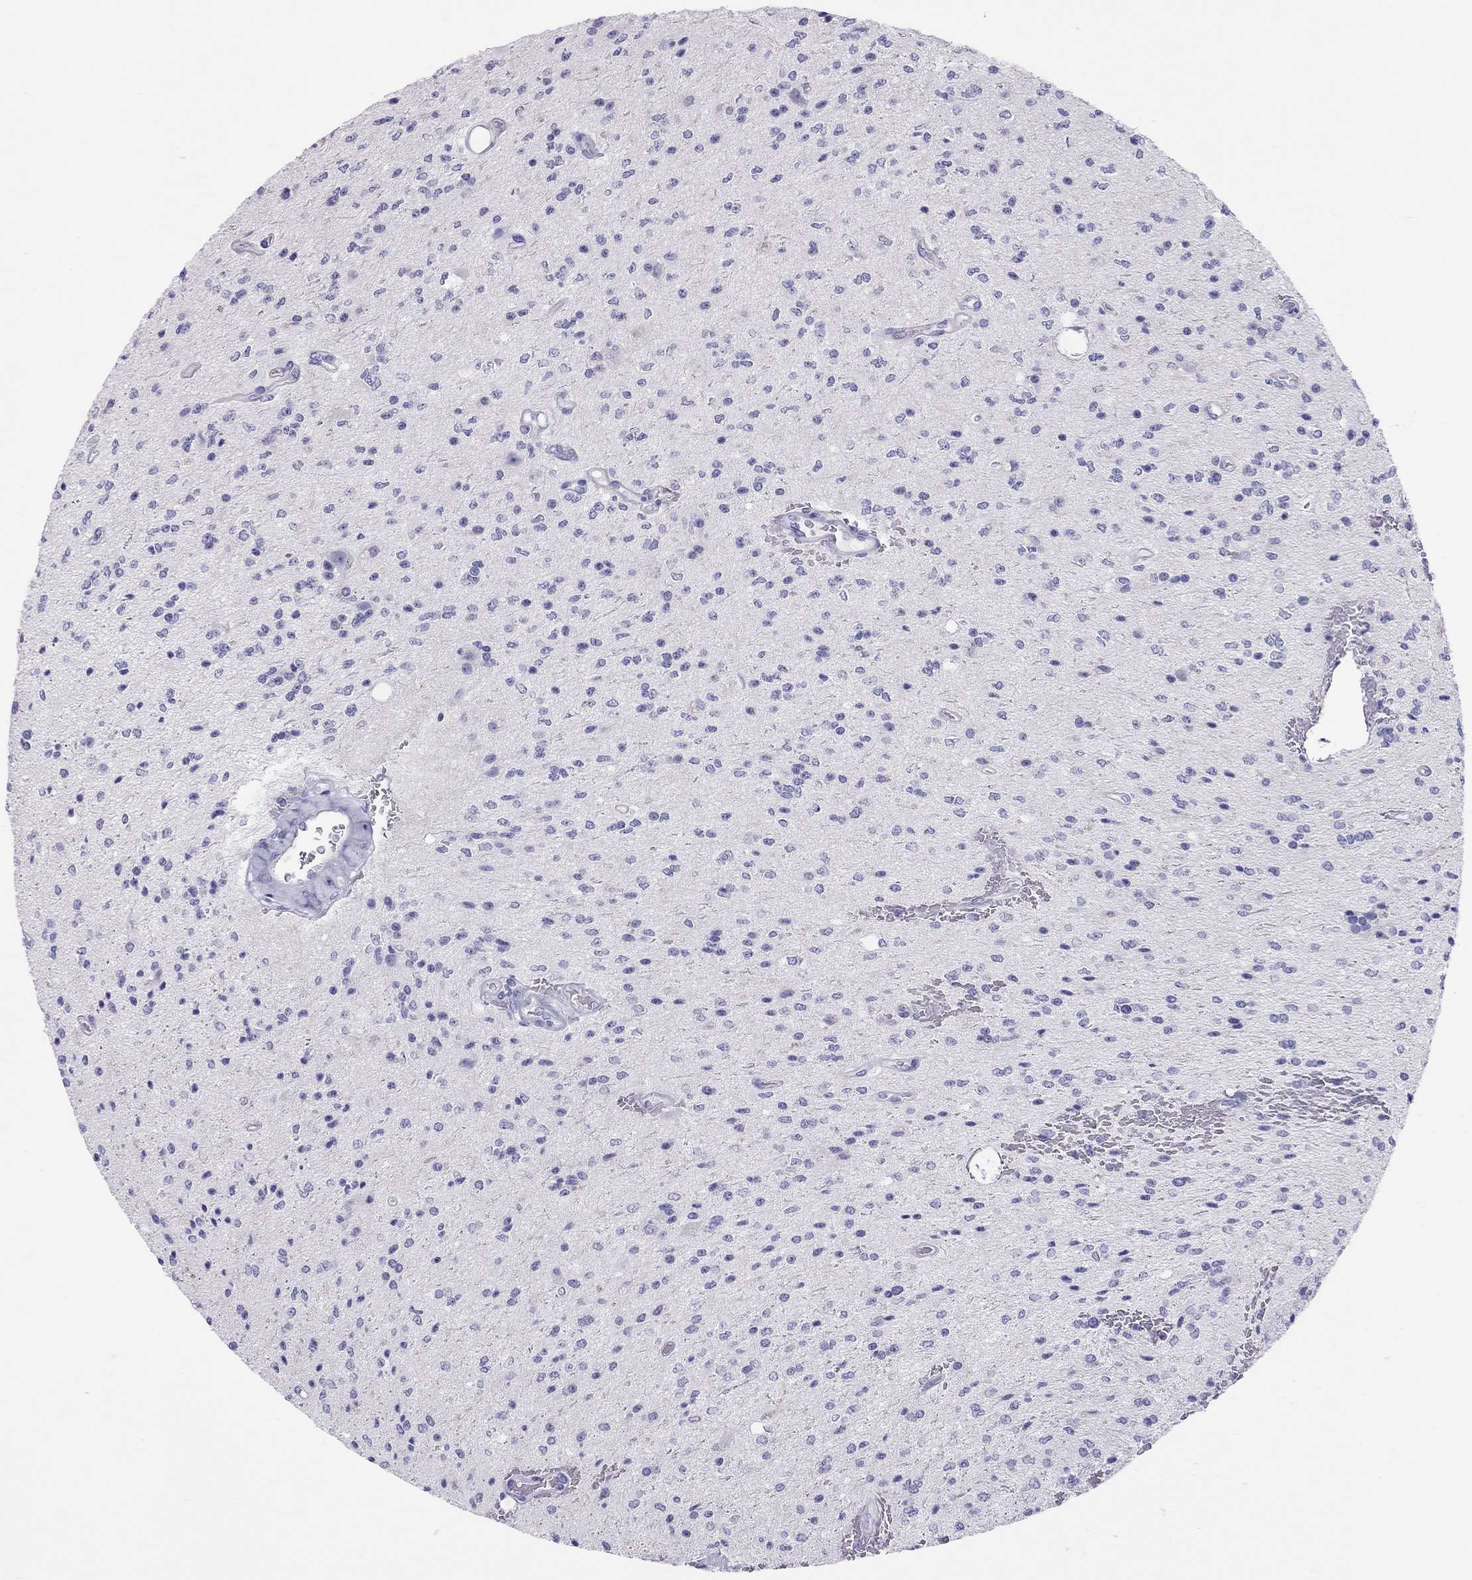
{"staining": {"intensity": "negative", "quantity": "none", "location": "none"}, "tissue": "glioma", "cell_type": "Tumor cells", "image_type": "cancer", "snomed": [{"axis": "morphology", "description": "Glioma, malignant, Low grade"}, {"axis": "topography", "description": "Brain"}], "caption": "The photomicrograph reveals no significant positivity in tumor cells of malignant low-grade glioma. (Stains: DAB (3,3'-diaminobenzidine) immunohistochemistry with hematoxylin counter stain, Microscopy: brightfield microscopy at high magnification).", "gene": "PSMB11", "patient": {"sex": "male", "age": 67}}